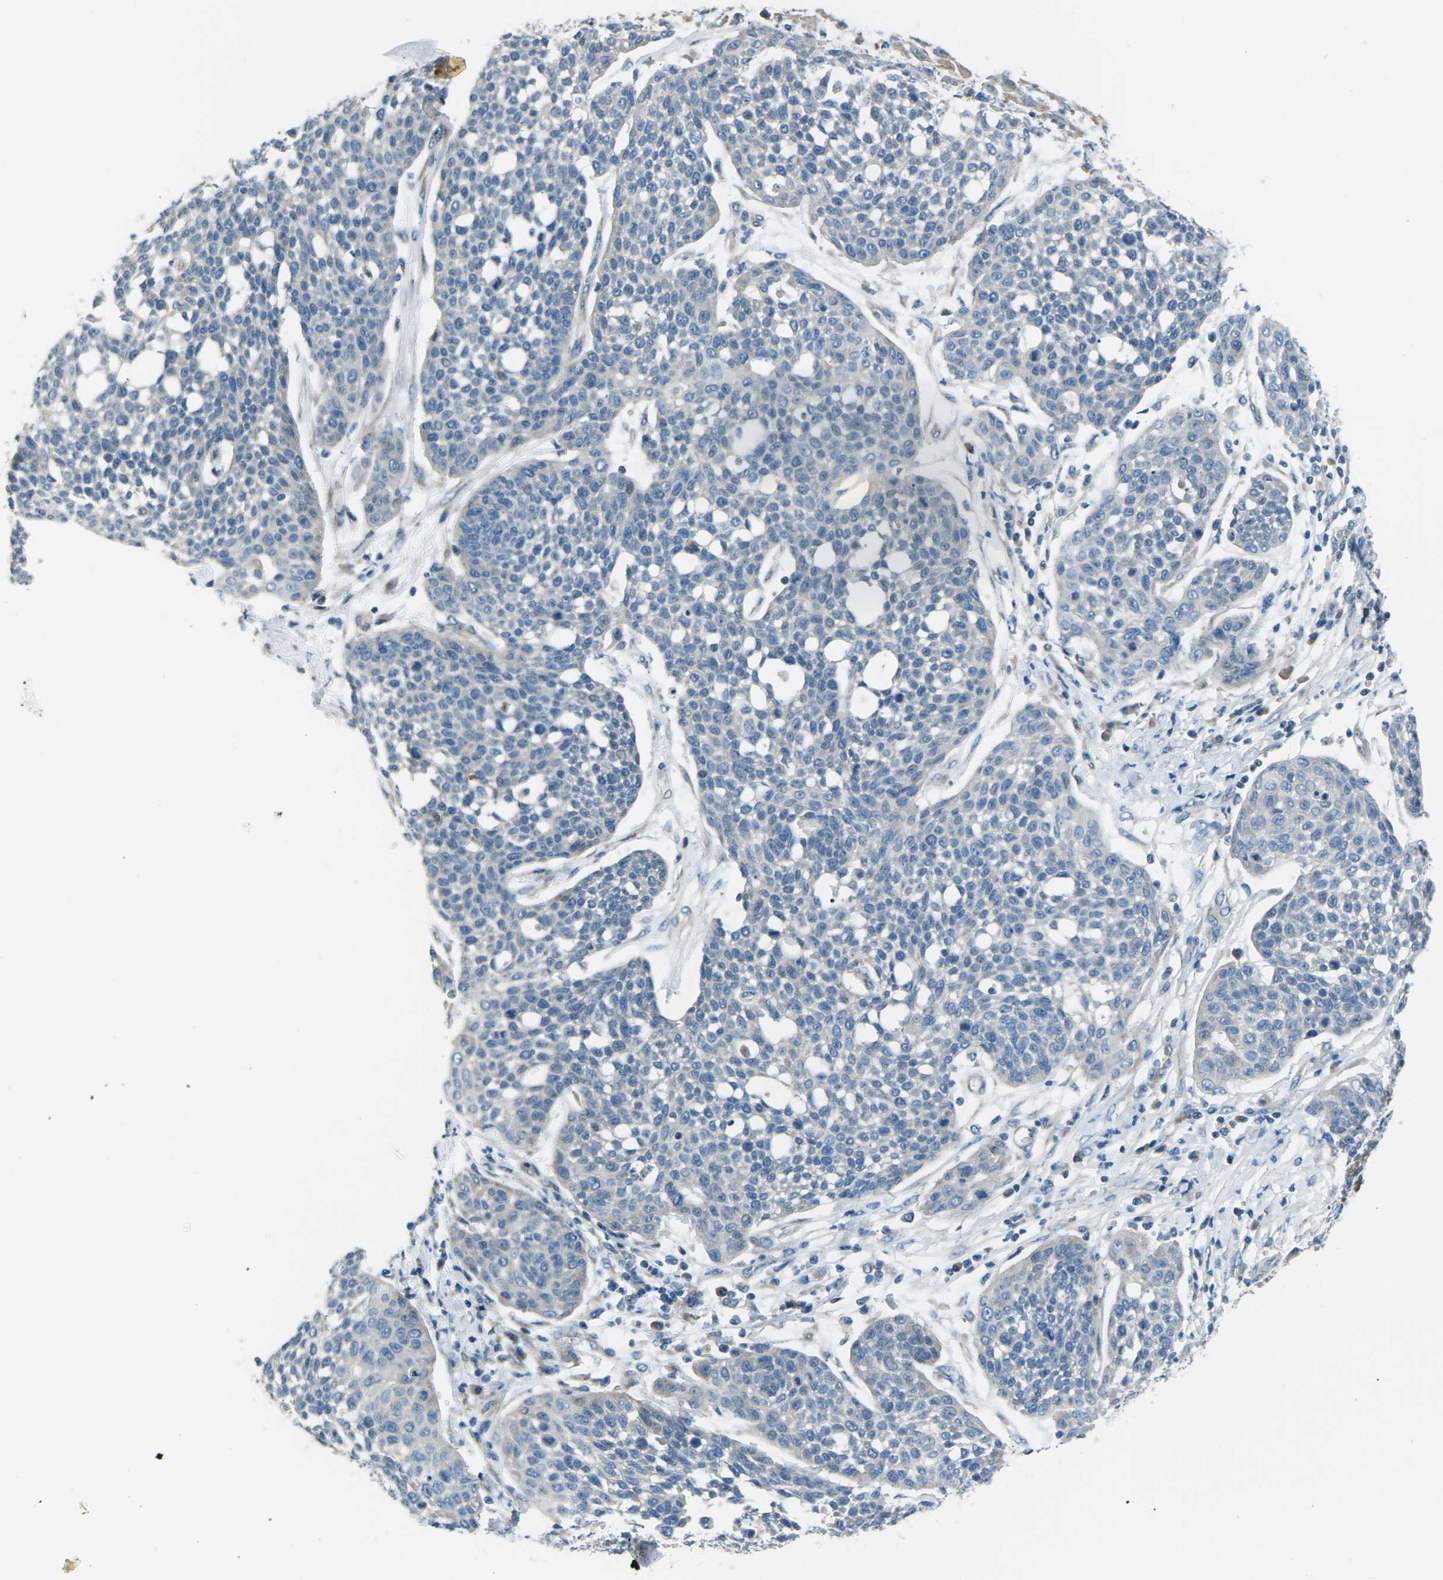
{"staining": {"intensity": "negative", "quantity": "none", "location": "none"}, "tissue": "cervical cancer", "cell_type": "Tumor cells", "image_type": "cancer", "snomed": [{"axis": "morphology", "description": "Squamous cell carcinoma, NOS"}, {"axis": "topography", "description": "Cervix"}], "caption": "Immunohistochemical staining of cervical cancer shows no significant staining in tumor cells. Nuclei are stained in blue.", "gene": "EDNRA", "patient": {"sex": "female", "age": 34}}